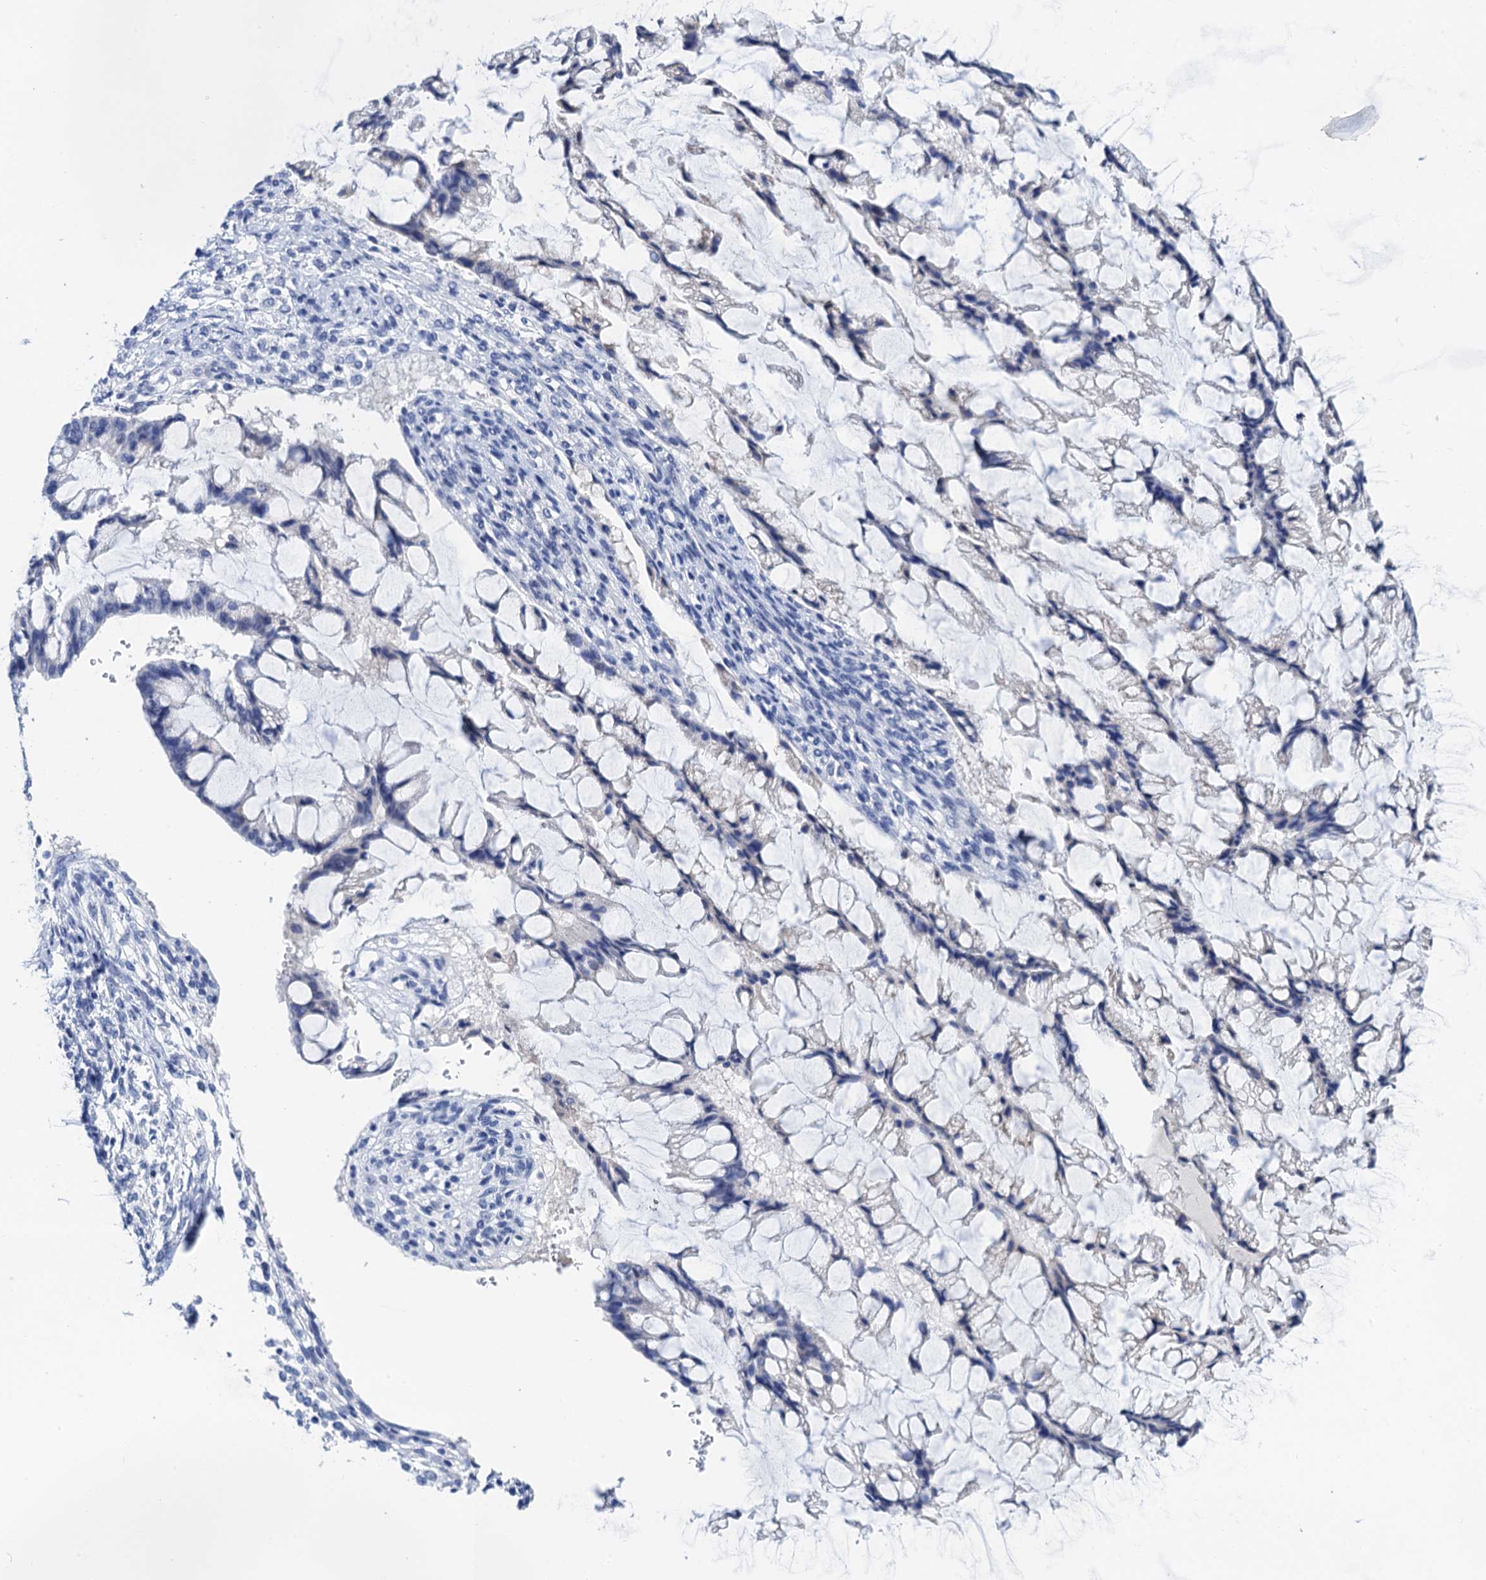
{"staining": {"intensity": "negative", "quantity": "none", "location": "none"}, "tissue": "ovarian cancer", "cell_type": "Tumor cells", "image_type": "cancer", "snomed": [{"axis": "morphology", "description": "Cystadenocarcinoma, mucinous, NOS"}, {"axis": "topography", "description": "Ovary"}], "caption": "A high-resolution histopathology image shows IHC staining of mucinous cystadenocarcinoma (ovarian), which displays no significant staining in tumor cells.", "gene": "LYPD3", "patient": {"sex": "female", "age": 73}}